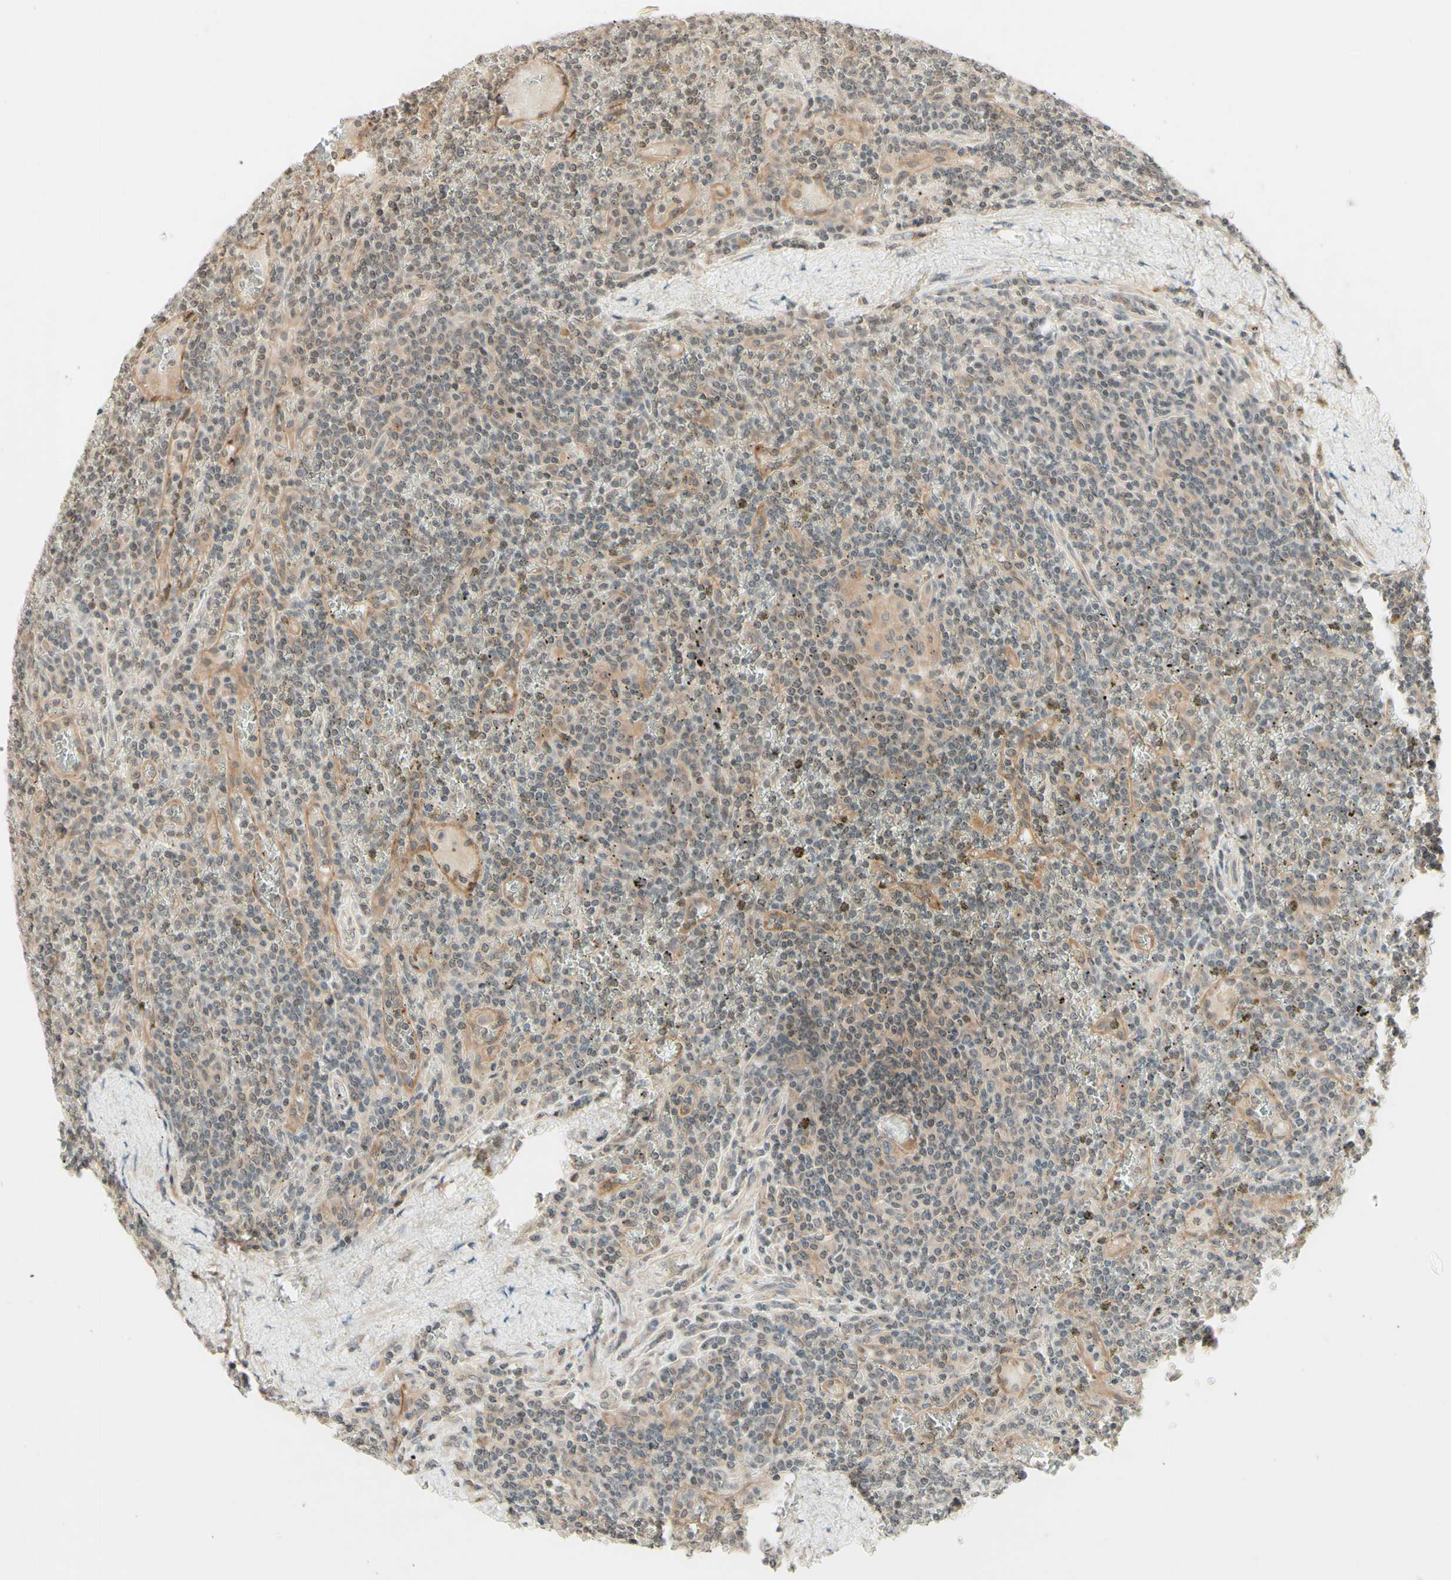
{"staining": {"intensity": "negative", "quantity": "none", "location": "none"}, "tissue": "lymphoma", "cell_type": "Tumor cells", "image_type": "cancer", "snomed": [{"axis": "morphology", "description": "Malignant lymphoma, non-Hodgkin's type, Low grade"}, {"axis": "topography", "description": "Spleen"}], "caption": "There is no significant expression in tumor cells of lymphoma. (DAB (3,3'-diaminobenzidine) IHC, high magnification).", "gene": "ZW10", "patient": {"sex": "female", "age": 19}}